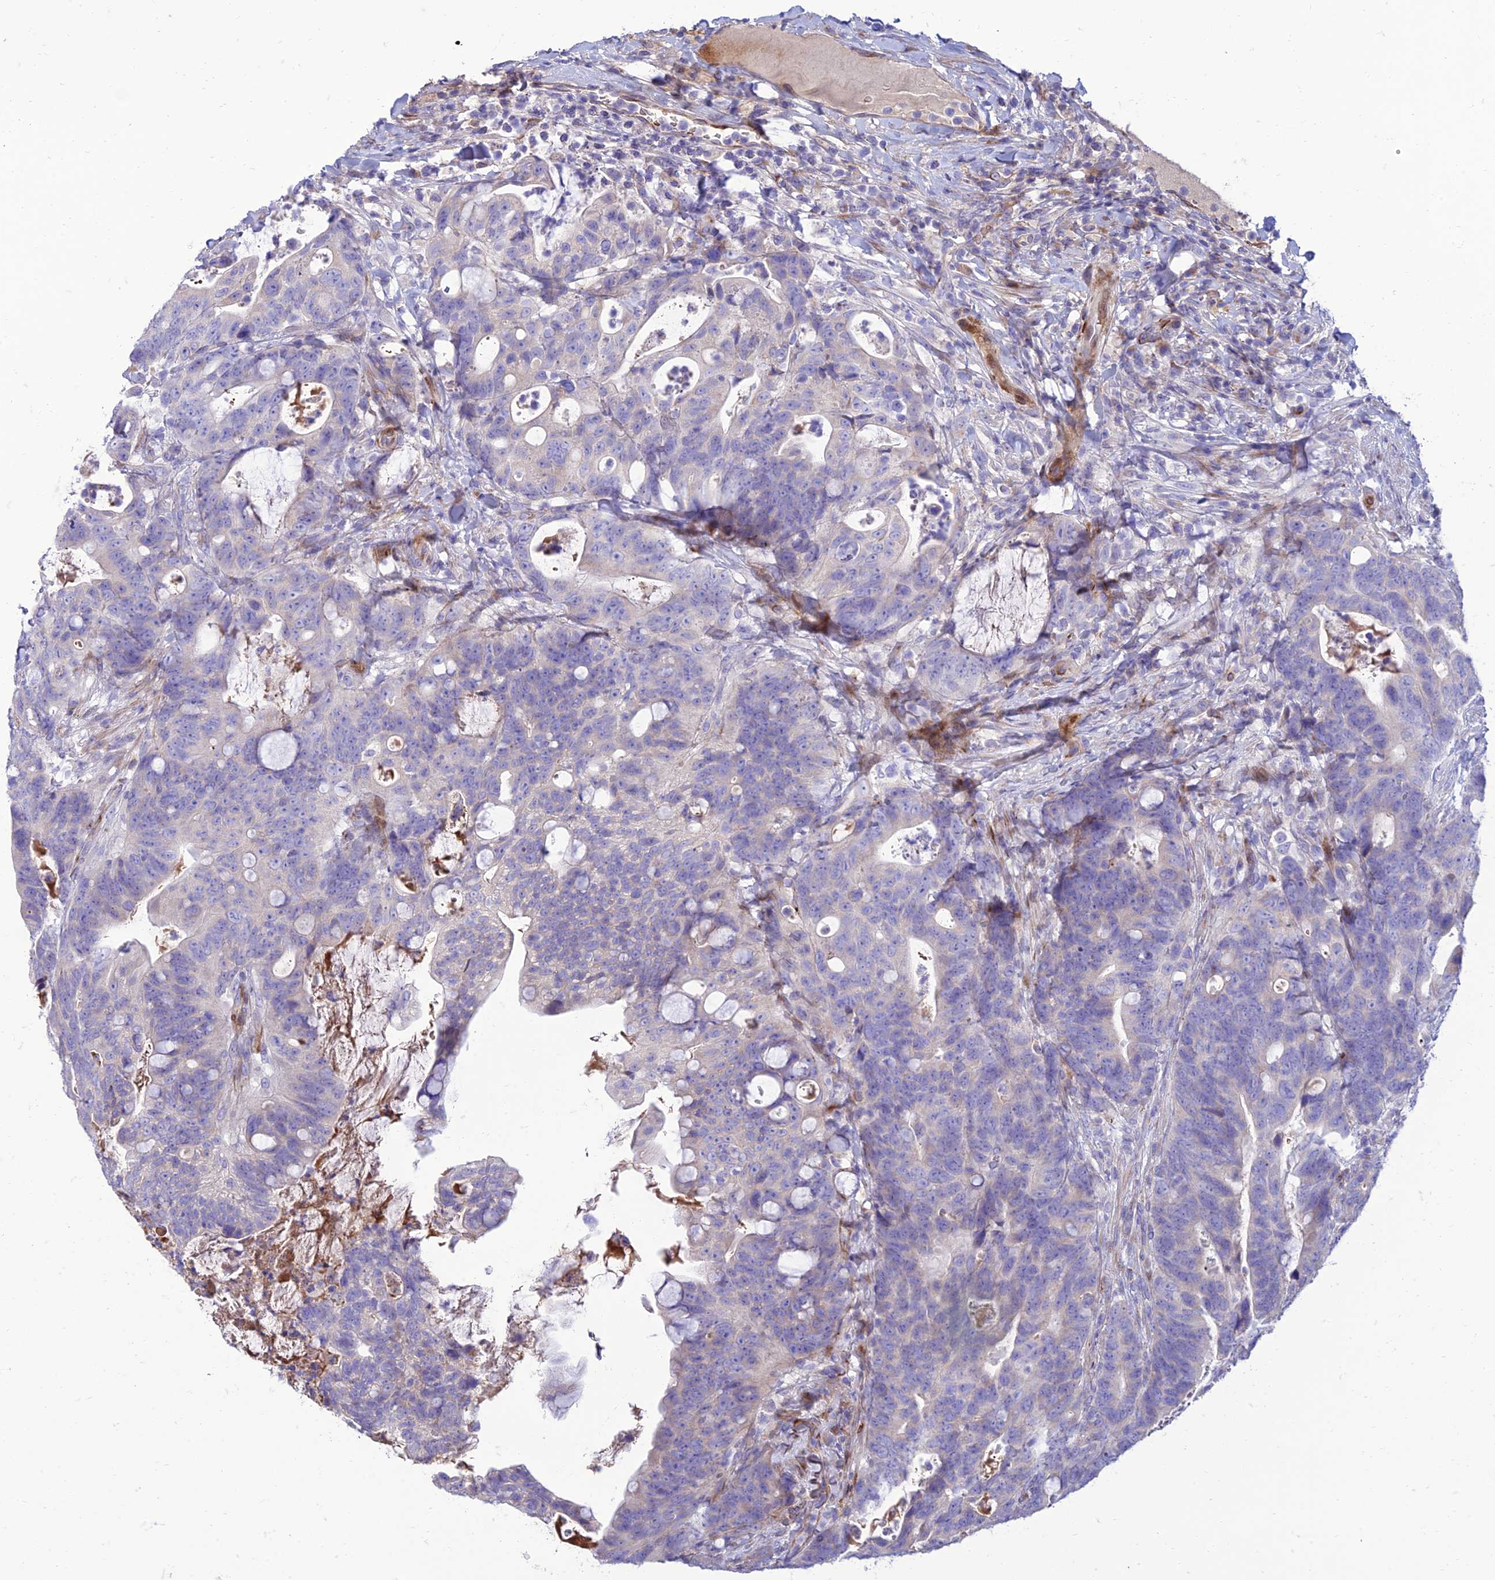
{"staining": {"intensity": "negative", "quantity": "none", "location": "none"}, "tissue": "colorectal cancer", "cell_type": "Tumor cells", "image_type": "cancer", "snomed": [{"axis": "morphology", "description": "Adenocarcinoma, NOS"}, {"axis": "topography", "description": "Colon"}], "caption": "Tumor cells are negative for protein expression in human adenocarcinoma (colorectal).", "gene": "SEL1L3", "patient": {"sex": "female", "age": 82}}